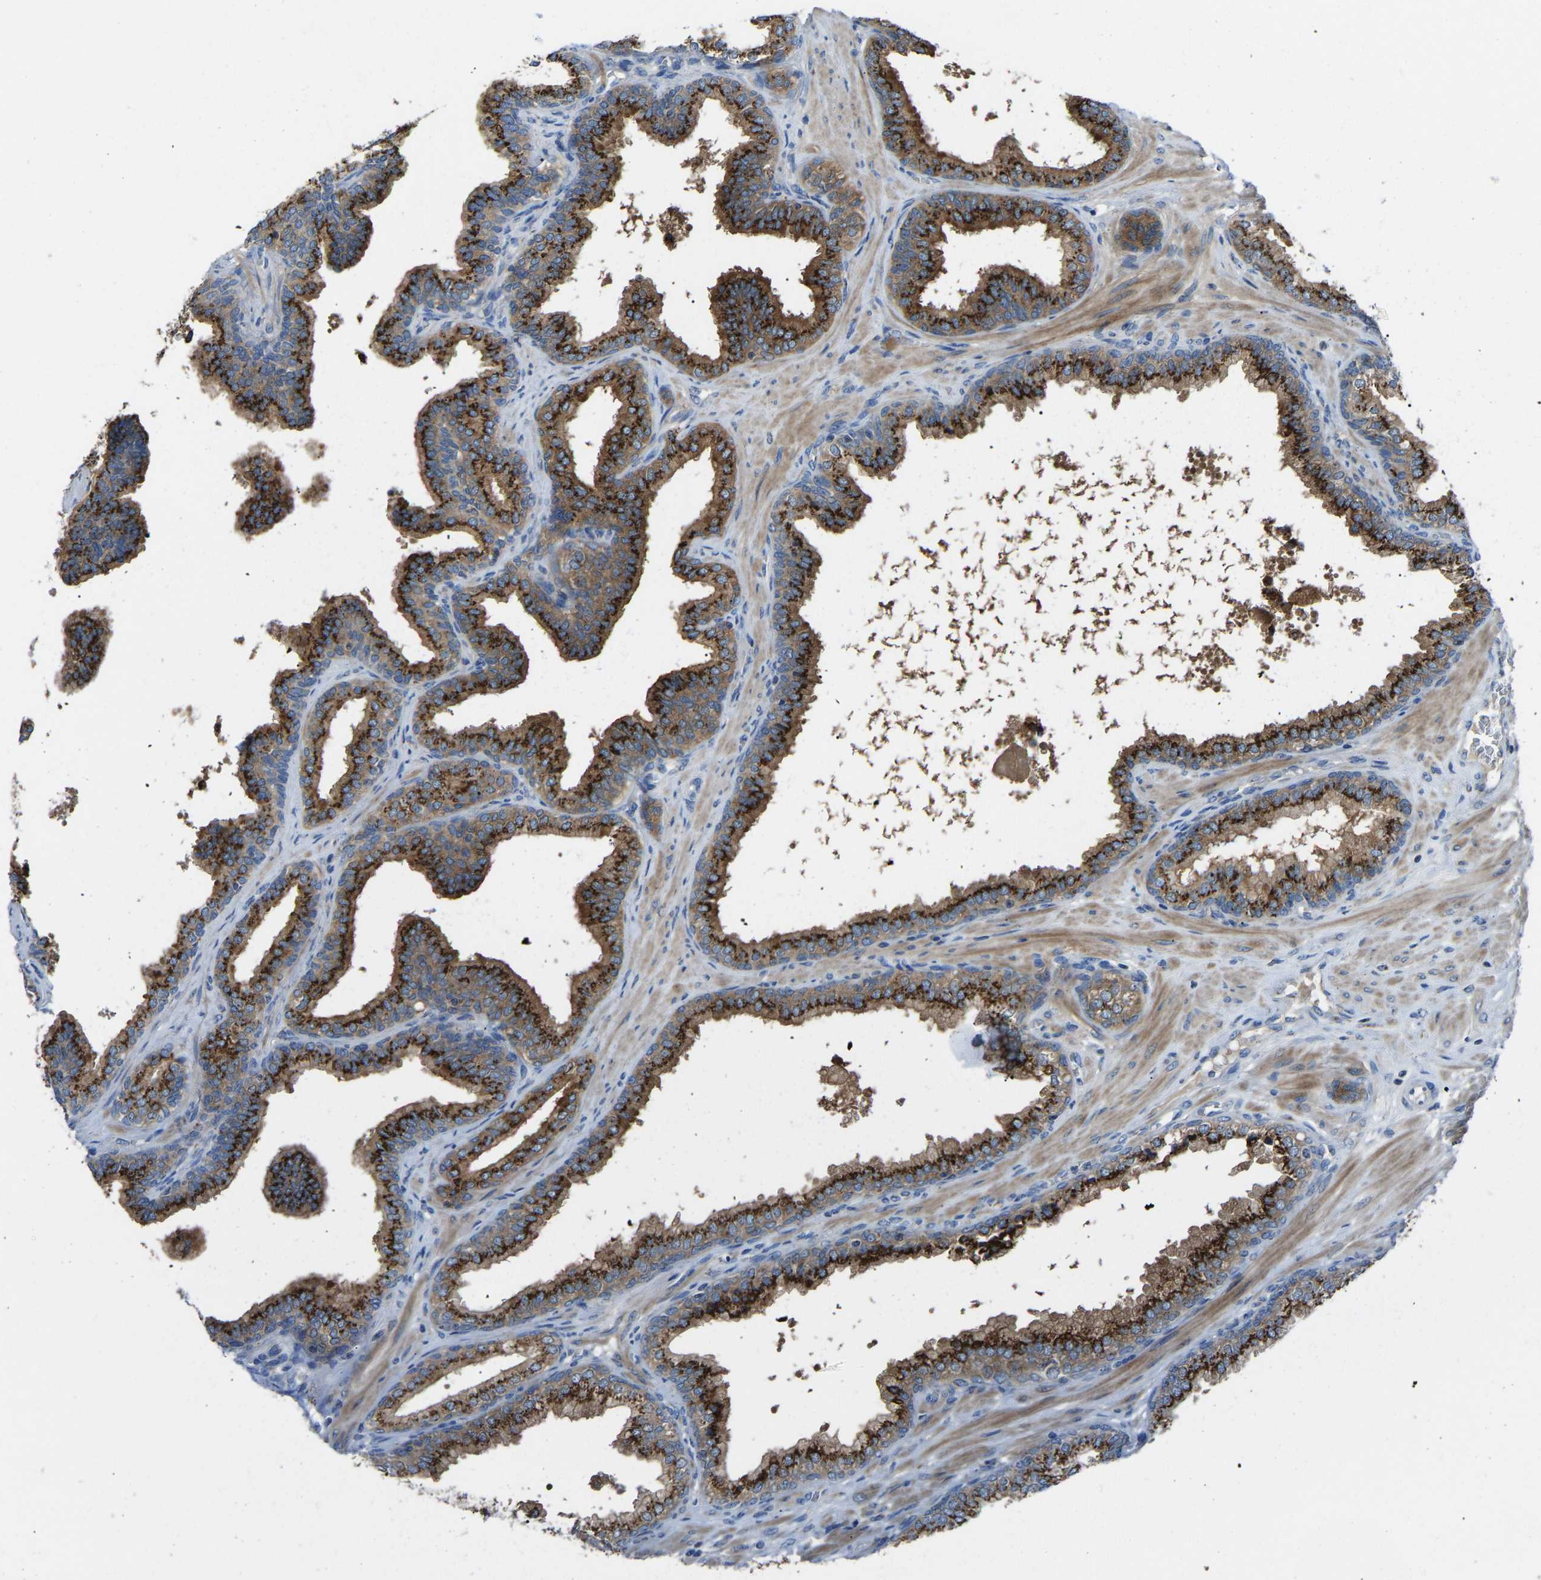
{"staining": {"intensity": "strong", "quantity": ">75%", "location": "cytoplasmic/membranous"}, "tissue": "prostate cancer", "cell_type": "Tumor cells", "image_type": "cancer", "snomed": [{"axis": "morphology", "description": "Adenocarcinoma, High grade"}, {"axis": "topography", "description": "Prostate"}], "caption": "Immunohistochemical staining of human prostate cancer (high-grade adenocarcinoma) reveals strong cytoplasmic/membranous protein expression in about >75% of tumor cells.", "gene": "CANT1", "patient": {"sex": "male", "age": 52}}